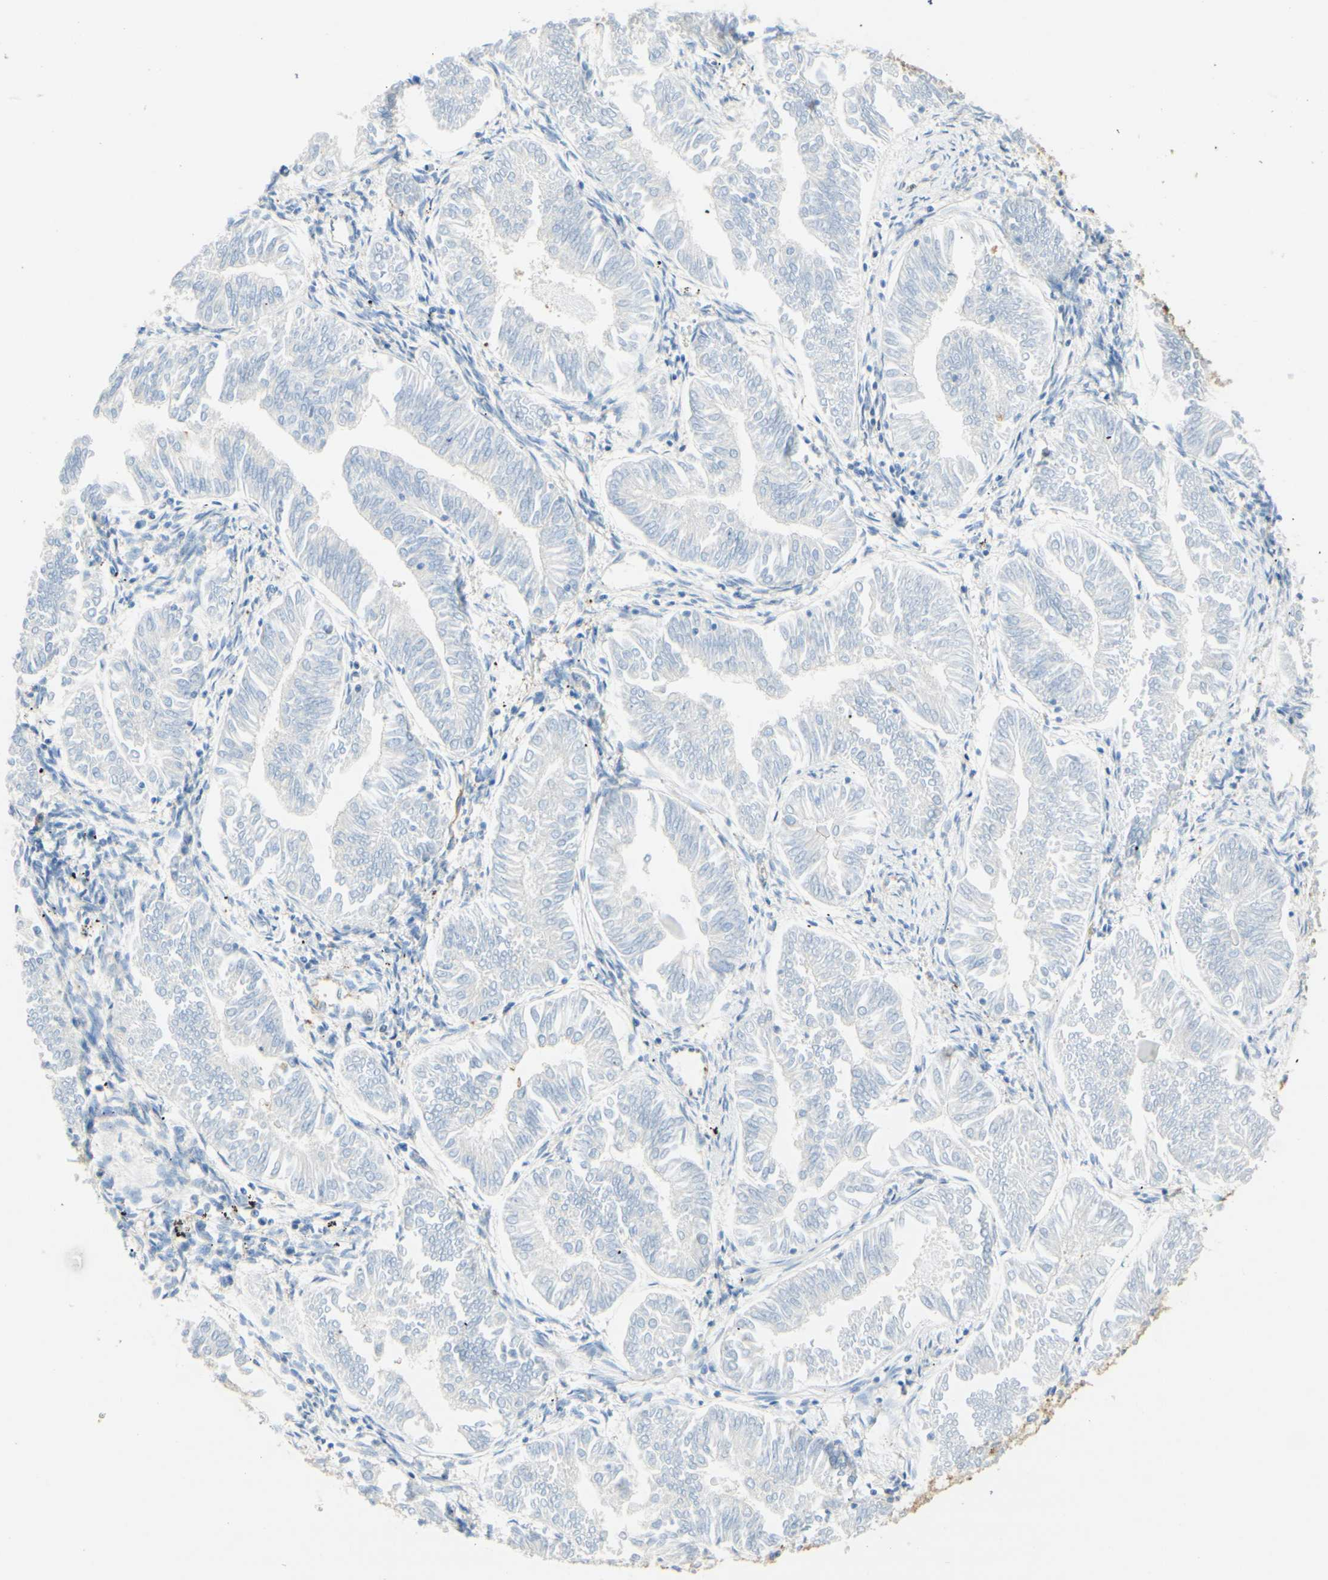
{"staining": {"intensity": "negative", "quantity": "none", "location": "none"}, "tissue": "endometrial cancer", "cell_type": "Tumor cells", "image_type": "cancer", "snomed": [{"axis": "morphology", "description": "Adenocarcinoma, NOS"}, {"axis": "topography", "description": "Endometrium"}], "caption": "IHC of endometrial adenocarcinoma reveals no staining in tumor cells.", "gene": "CLTC", "patient": {"sex": "female", "age": 53}}